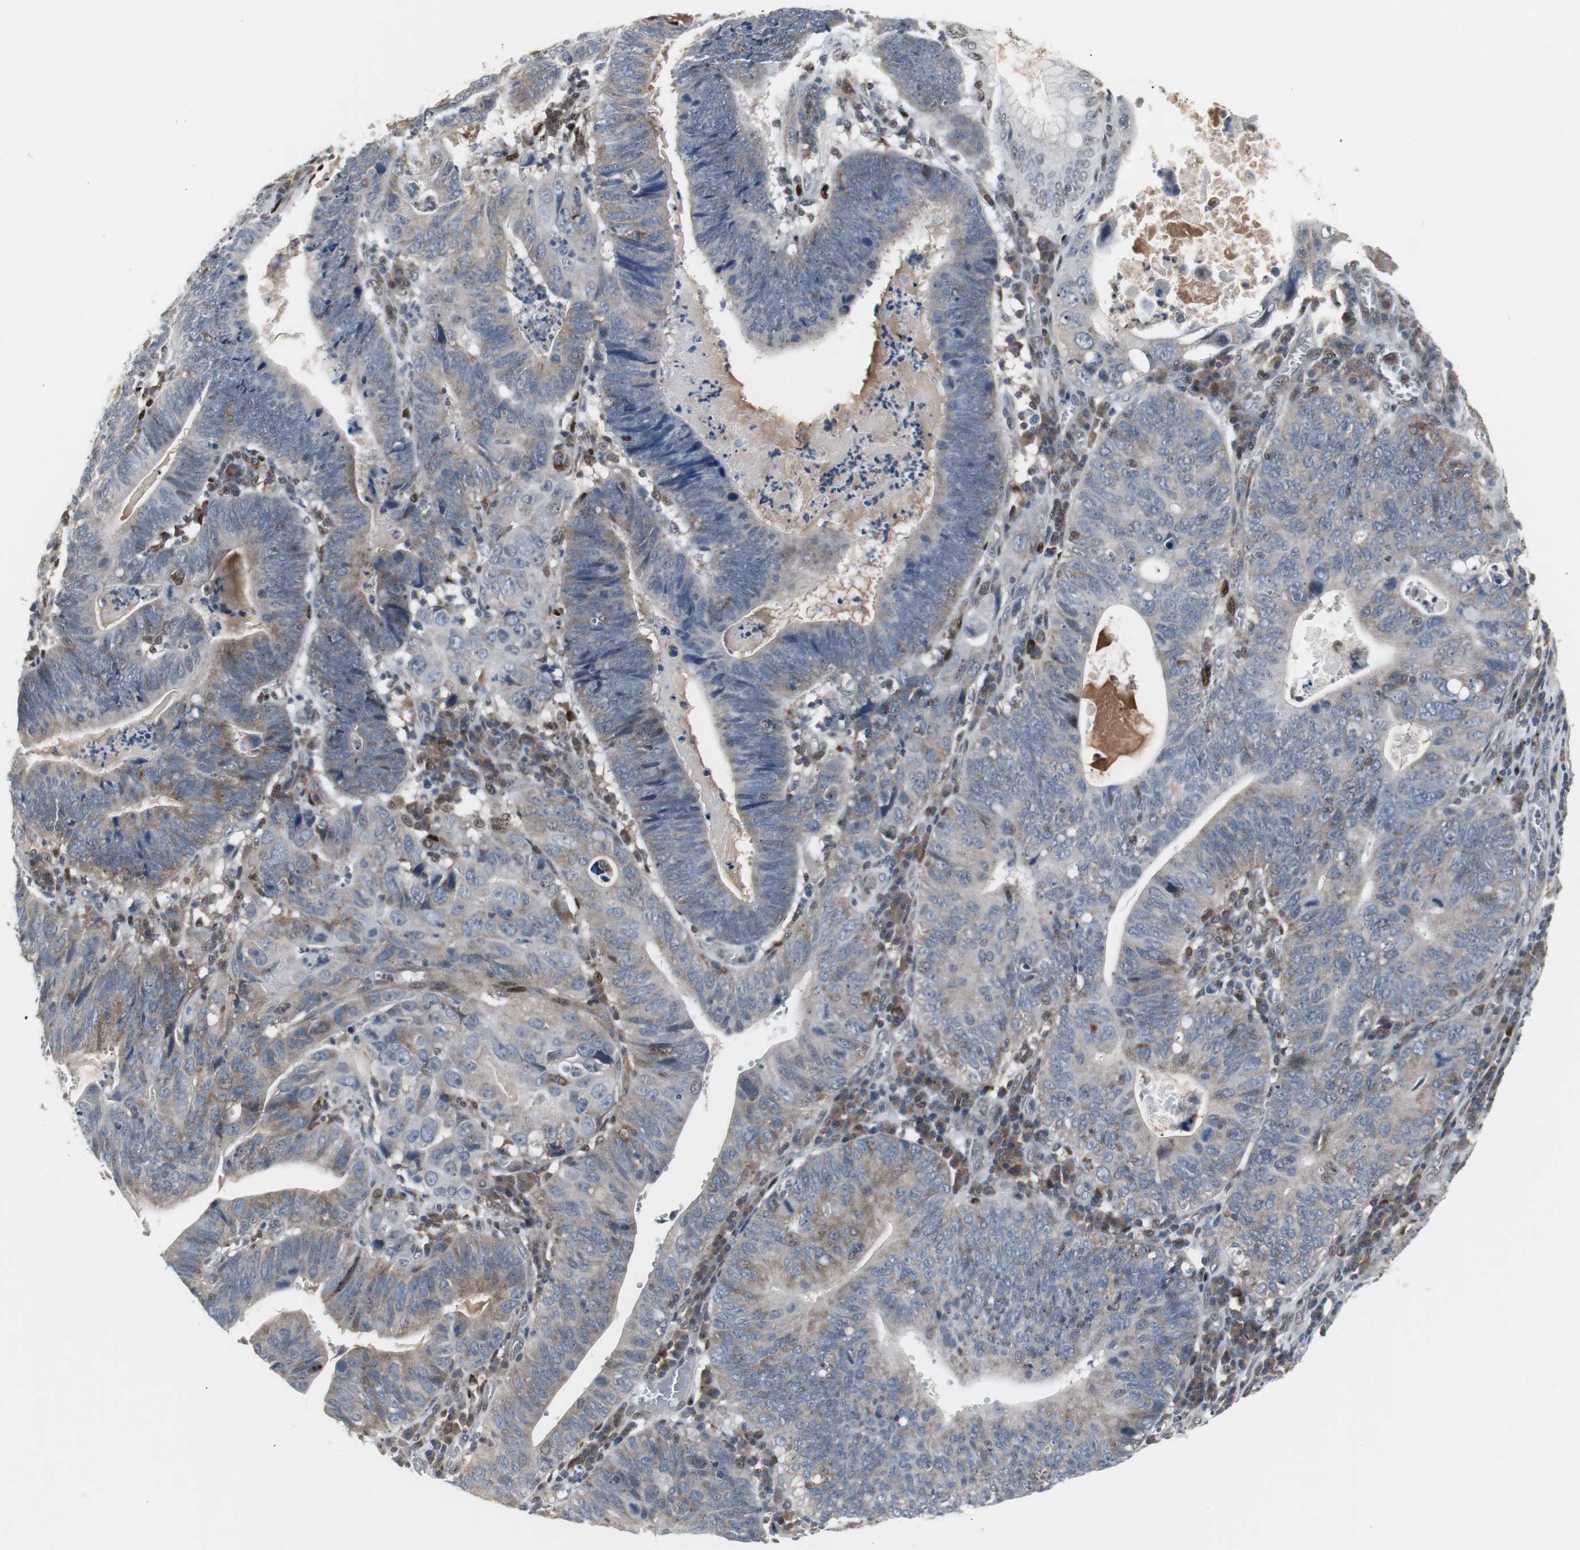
{"staining": {"intensity": "negative", "quantity": "none", "location": "none"}, "tissue": "stomach cancer", "cell_type": "Tumor cells", "image_type": "cancer", "snomed": [{"axis": "morphology", "description": "Adenocarcinoma, NOS"}, {"axis": "topography", "description": "Stomach"}], "caption": "Stomach adenocarcinoma stained for a protein using immunohistochemistry (IHC) exhibits no staining tumor cells.", "gene": "GRK2", "patient": {"sex": "male", "age": 59}}